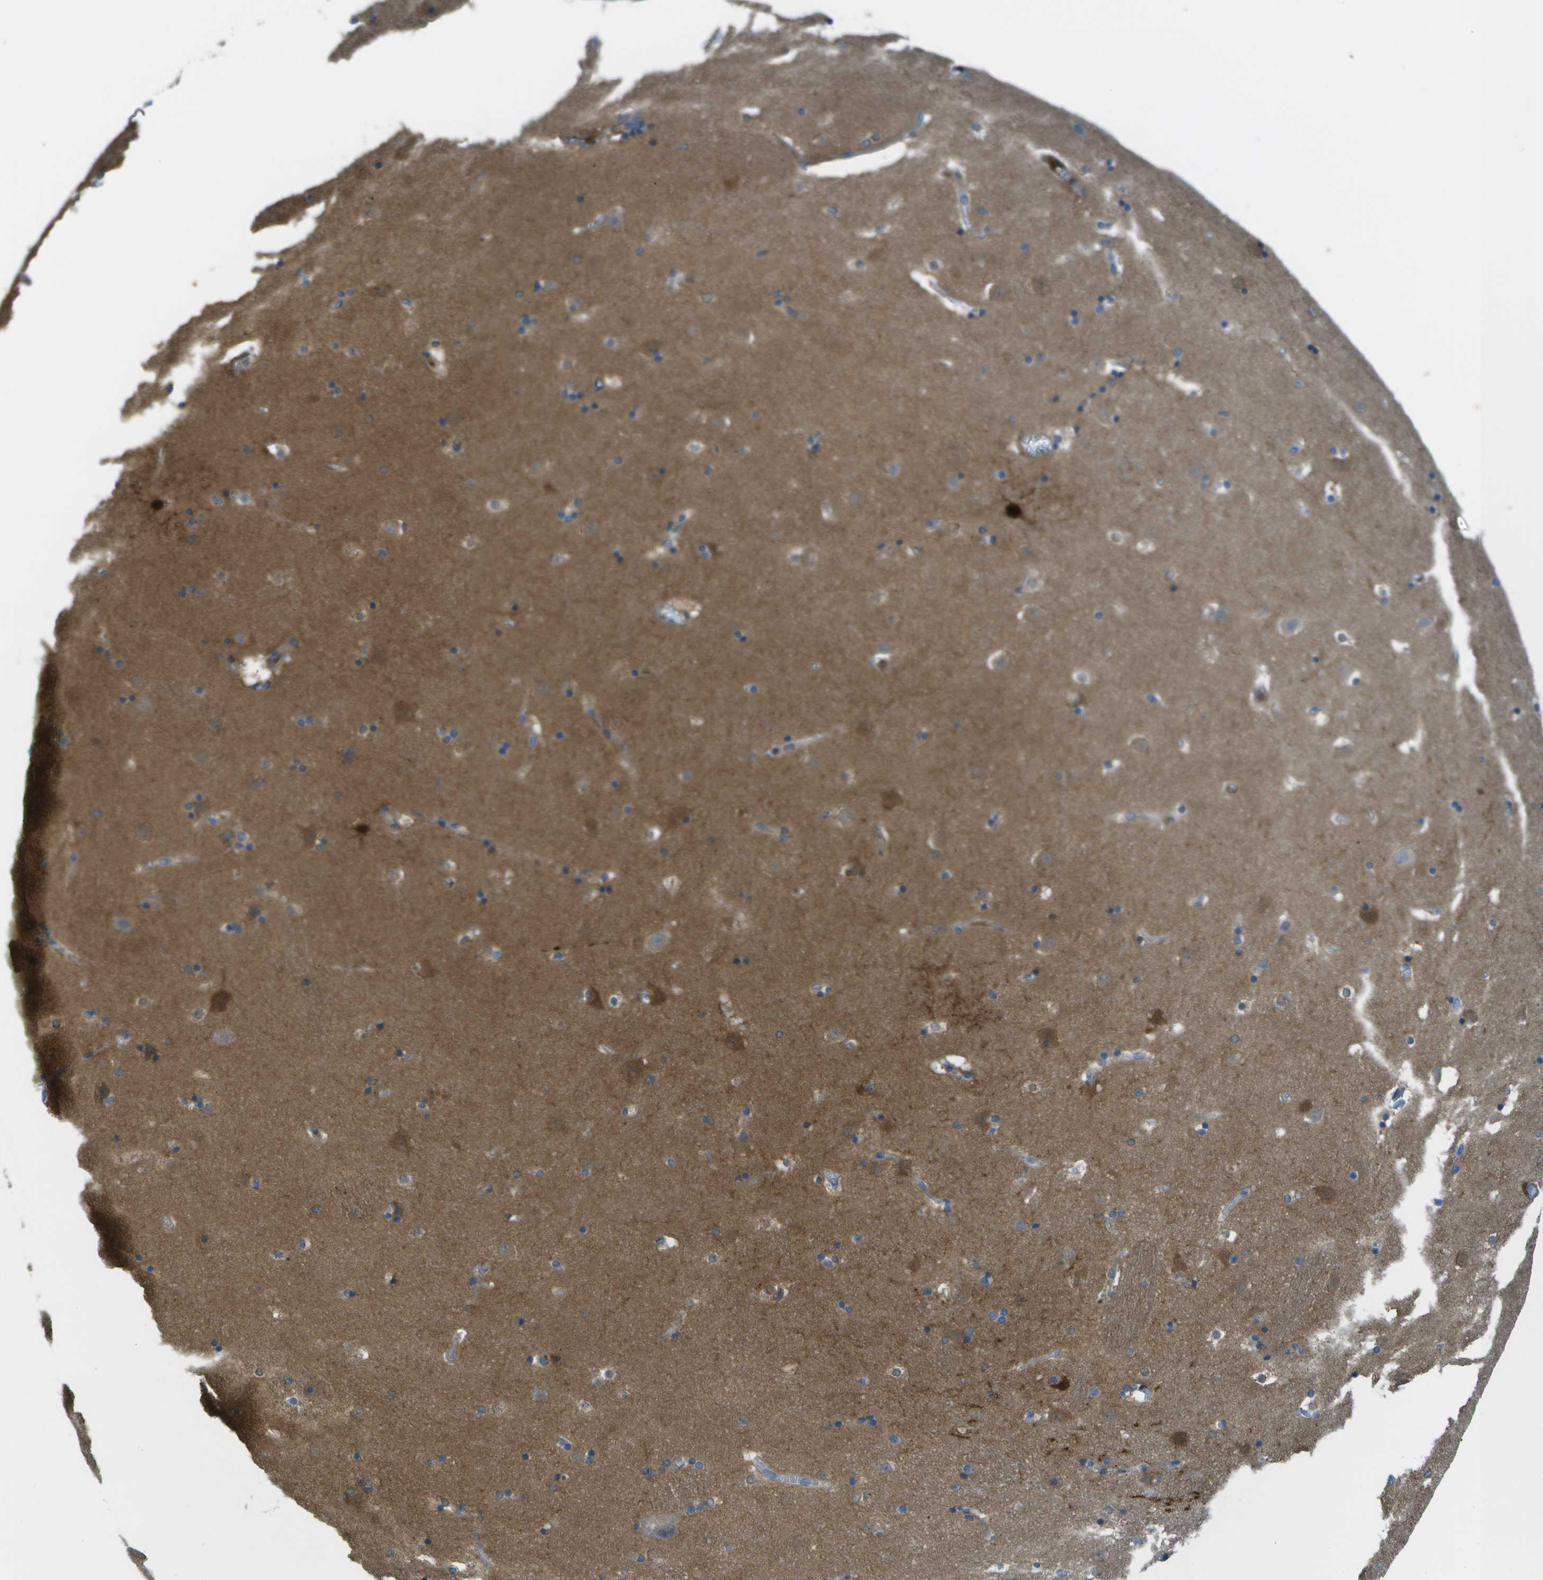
{"staining": {"intensity": "moderate", "quantity": "<25%", "location": "cytoplasmic/membranous"}, "tissue": "caudate", "cell_type": "Glial cells", "image_type": "normal", "snomed": [{"axis": "morphology", "description": "Normal tissue, NOS"}, {"axis": "topography", "description": "Lateral ventricle wall"}], "caption": "An IHC photomicrograph of benign tissue is shown. Protein staining in brown highlights moderate cytoplasmic/membranous positivity in caudate within glial cells. The protein is stained brown, and the nuclei are stained in blue (DAB (3,3'-diaminobenzidine) IHC with brightfield microscopy, high magnification).", "gene": "LRRC66", "patient": {"sex": "male", "age": 45}}